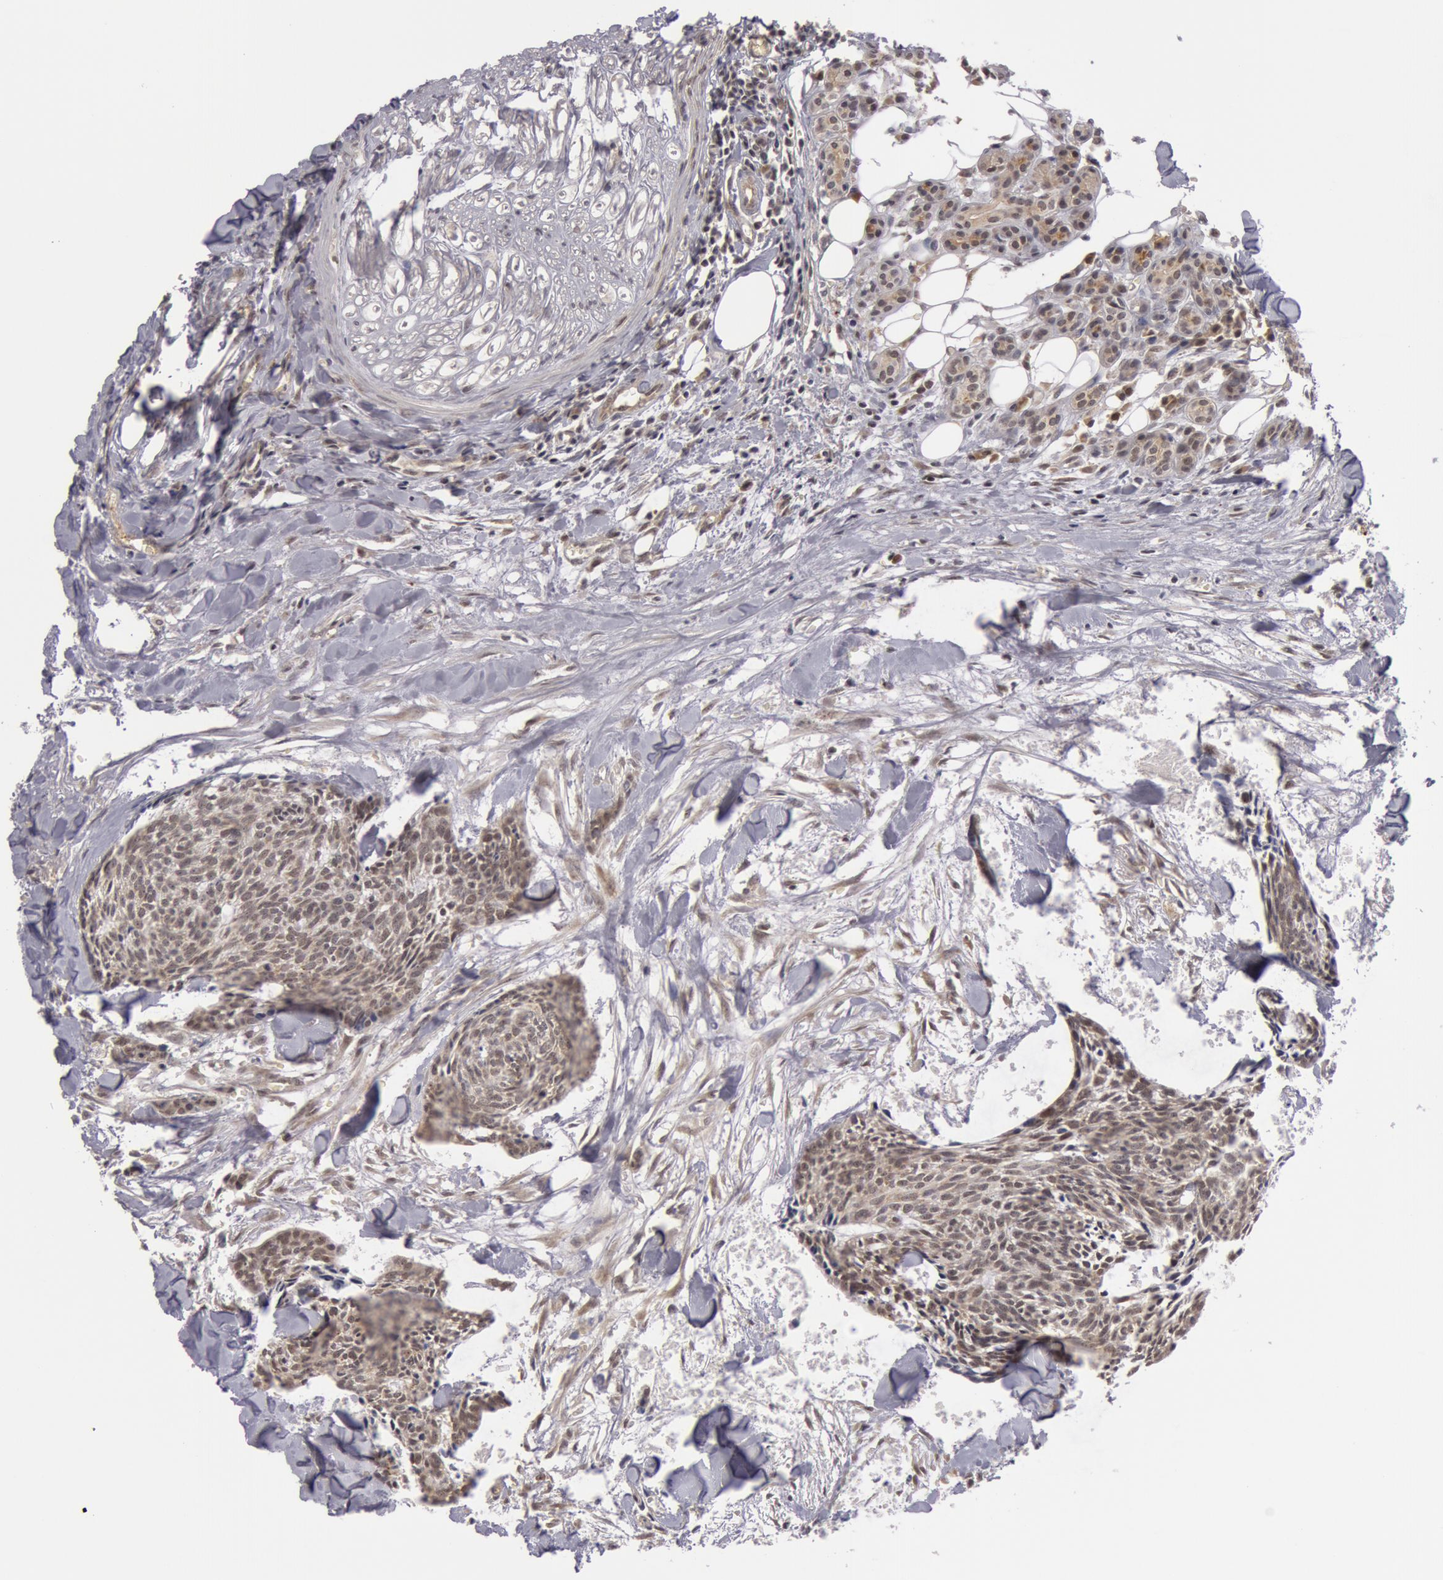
{"staining": {"intensity": "weak", "quantity": ">75%", "location": "cytoplasmic/membranous,nuclear"}, "tissue": "head and neck cancer", "cell_type": "Tumor cells", "image_type": "cancer", "snomed": [{"axis": "morphology", "description": "Squamous cell carcinoma, NOS"}, {"axis": "topography", "description": "Salivary gland"}, {"axis": "topography", "description": "Head-Neck"}], "caption": "Approximately >75% of tumor cells in human head and neck cancer display weak cytoplasmic/membranous and nuclear protein positivity as visualized by brown immunohistochemical staining.", "gene": "SYTL4", "patient": {"sex": "male", "age": 70}}